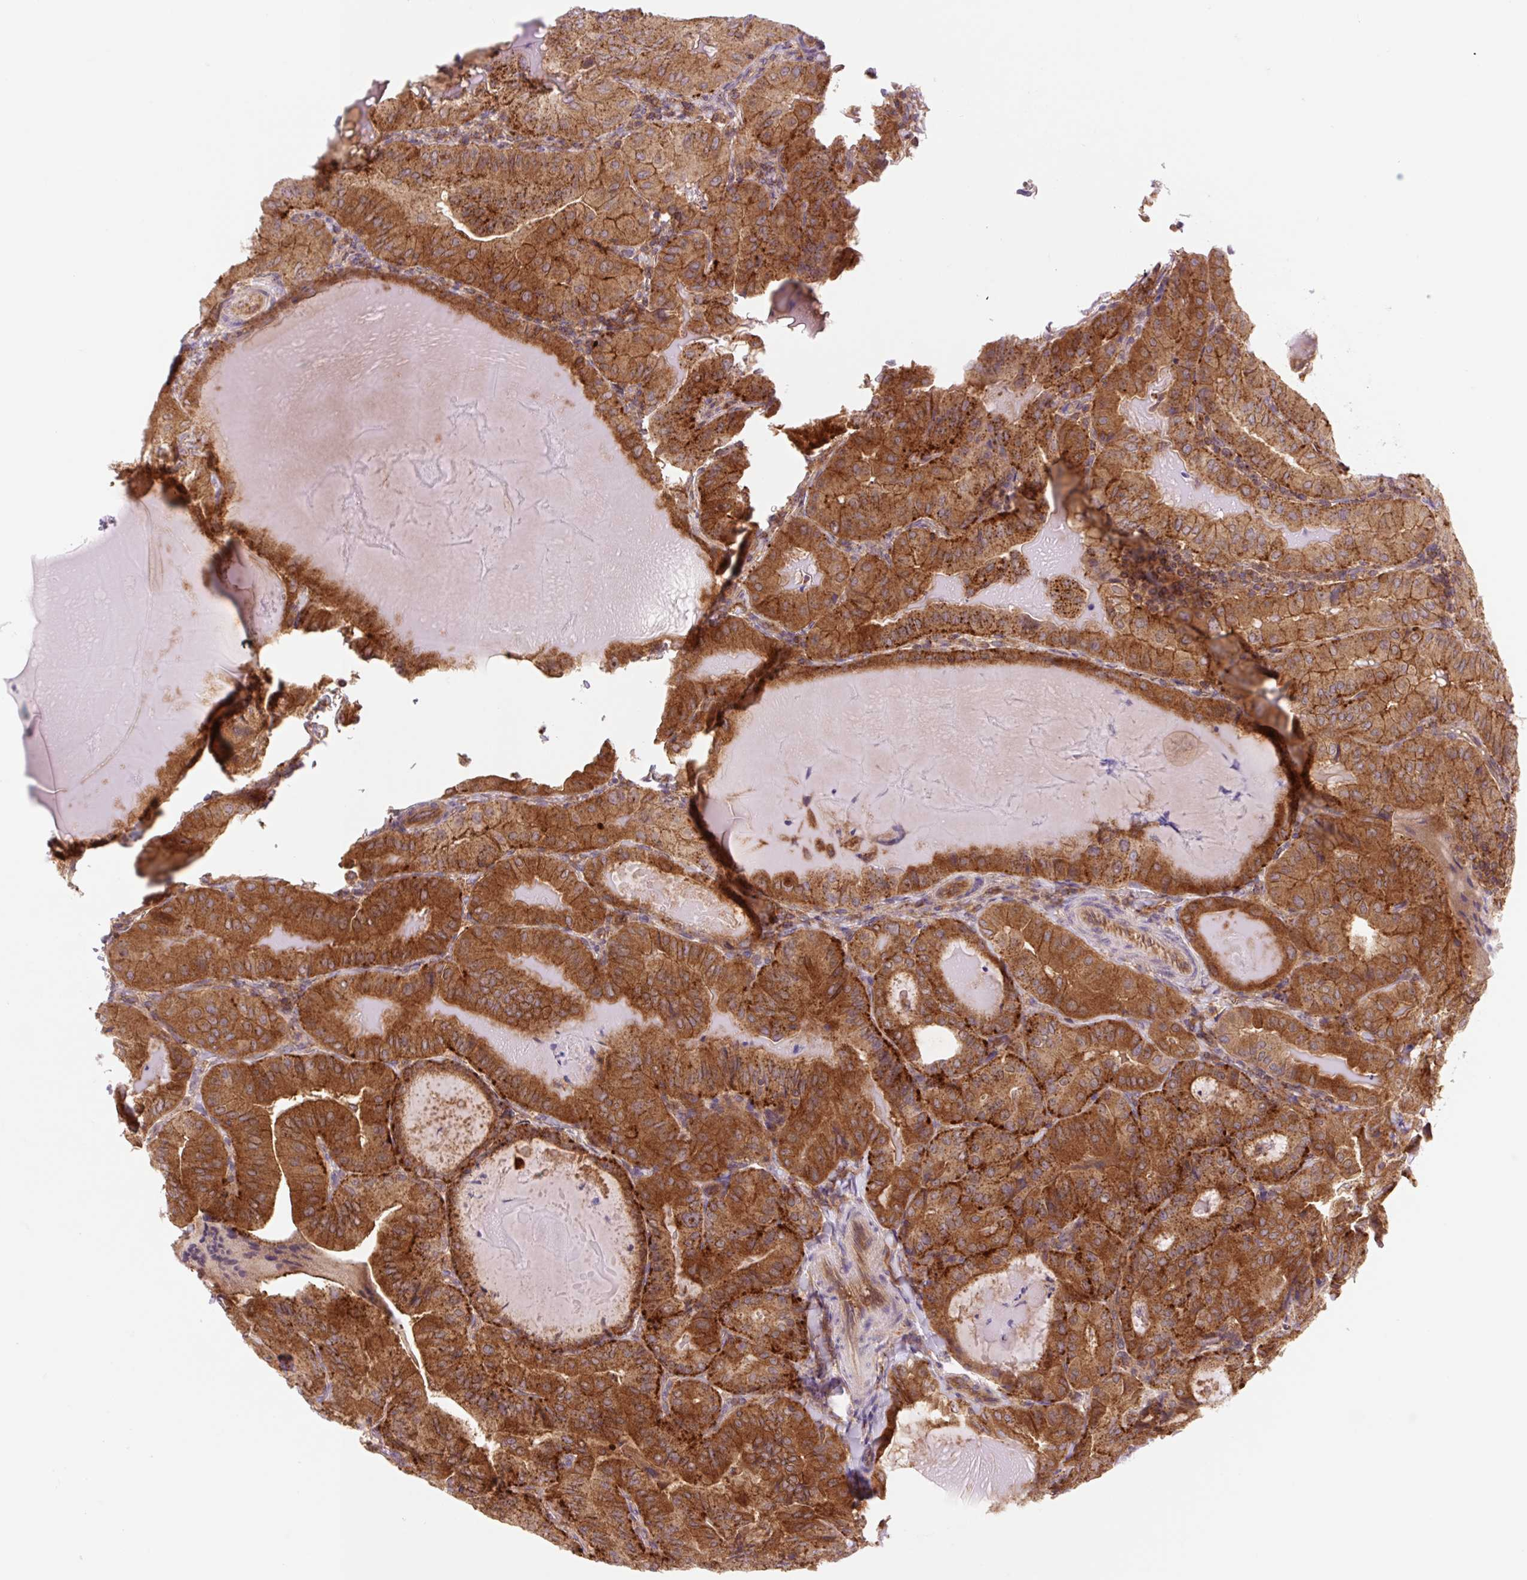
{"staining": {"intensity": "strong", "quantity": ">75%", "location": "cytoplasmic/membranous"}, "tissue": "thyroid cancer", "cell_type": "Tumor cells", "image_type": "cancer", "snomed": [{"axis": "morphology", "description": "Papillary adenocarcinoma, NOS"}, {"axis": "topography", "description": "Thyroid gland"}], "caption": "Tumor cells demonstrate high levels of strong cytoplasmic/membranous expression in approximately >75% of cells in papillary adenocarcinoma (thyroid). Immunohistochemistry (ihc) stains the protein in brown and the nuclei are stained blue.", "gene": "VPS4A", "patient": {"sex": "female", "age": 68}}